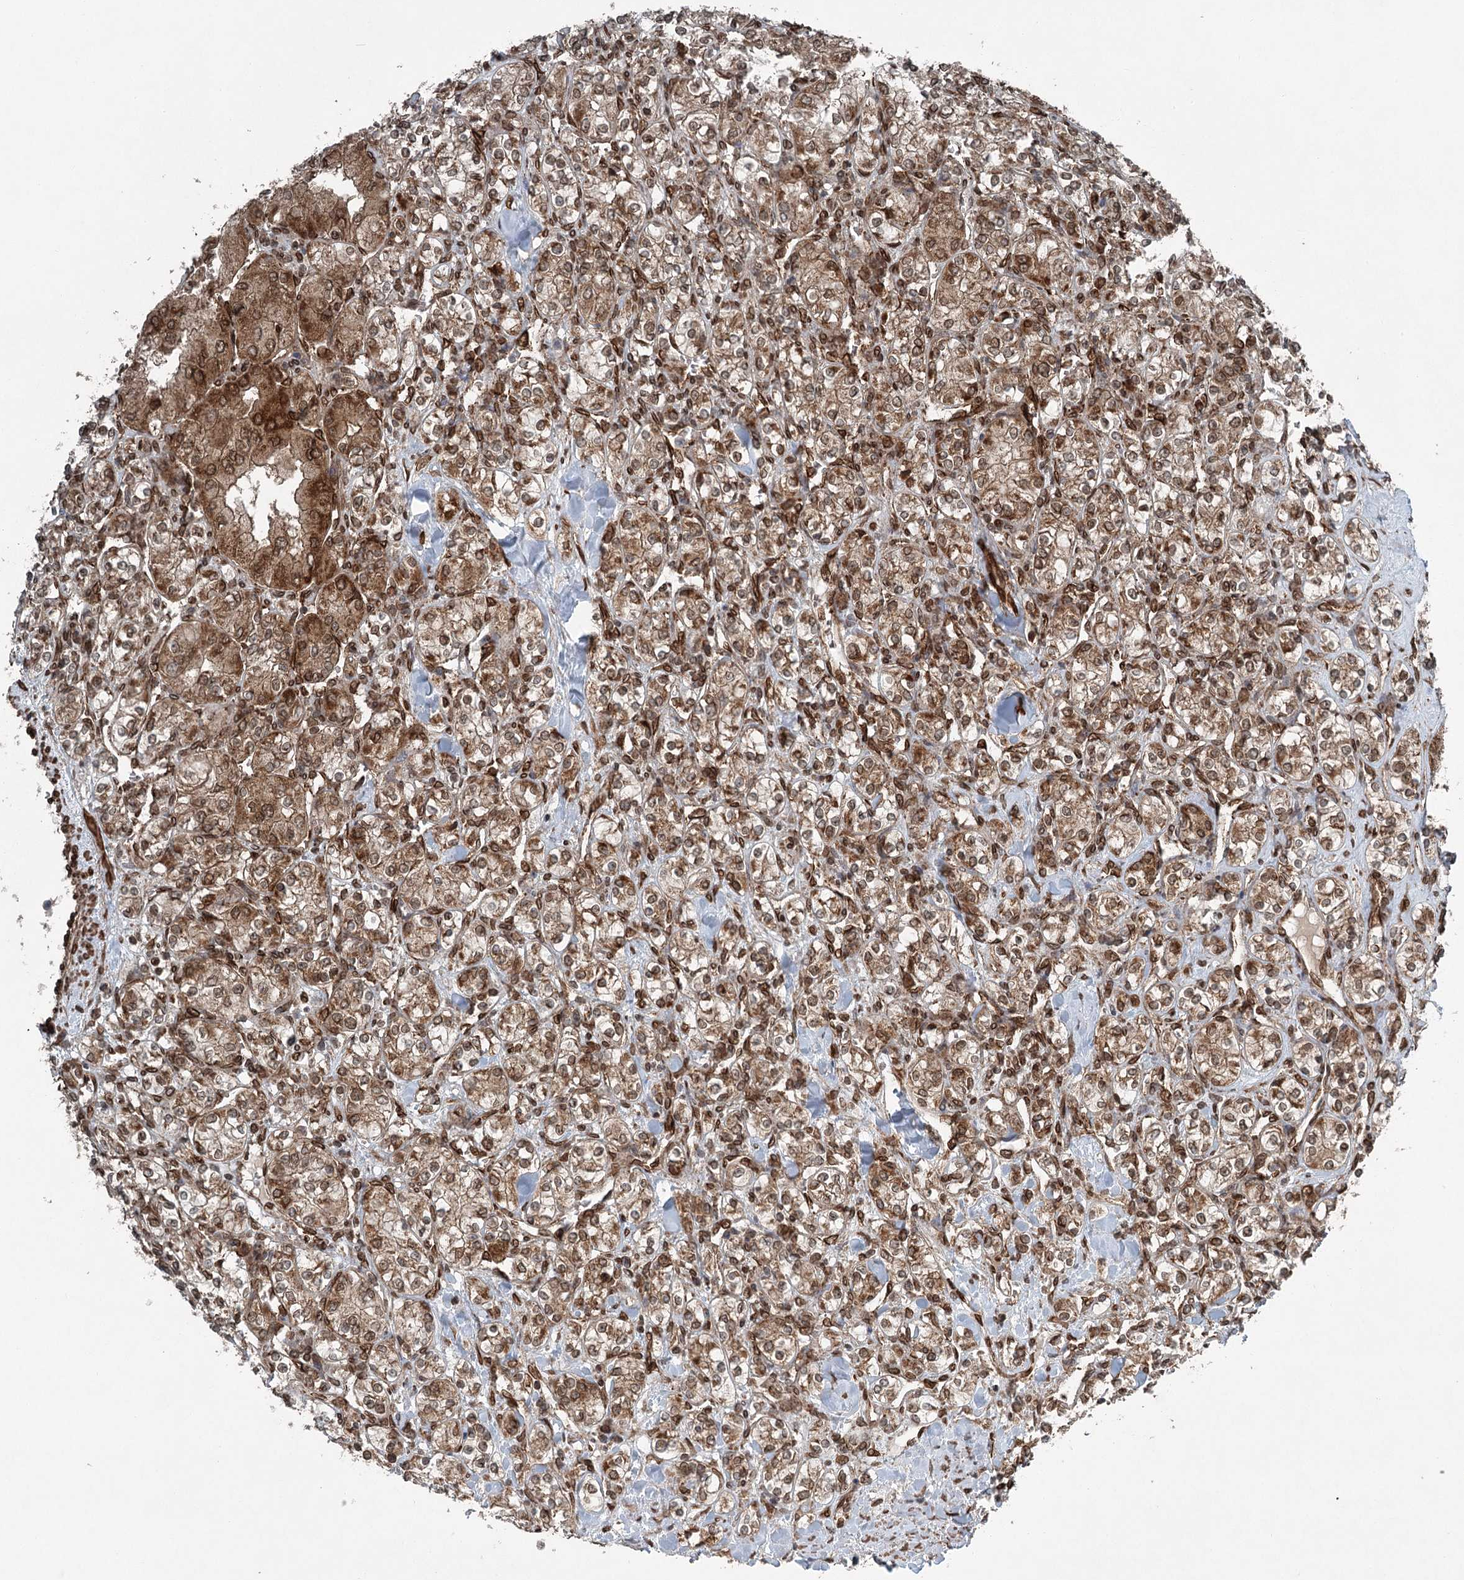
{"staining": {"intensity": "moderate", "quantity": ">75%", "location": "cytoplasmic/membranous,nuclear"}, "tissue": "renal cancer", "cell_type": "Tumor cells", "image_type": "cancer", "snomed": [{"axis": "morphology", "description": "Adenocarcinoma, NOS"}, {"axis": "topography", "description": "Kidney"}], "caption": "The image reveals immunohistochemical staining of renal cancer. There is moderate cytoplasmic/membranous and nuclear positivity is seen in about >75% of tumor cells.", "gene": "BCKDHA", "patient": {"sex": "male", "age": 77}}